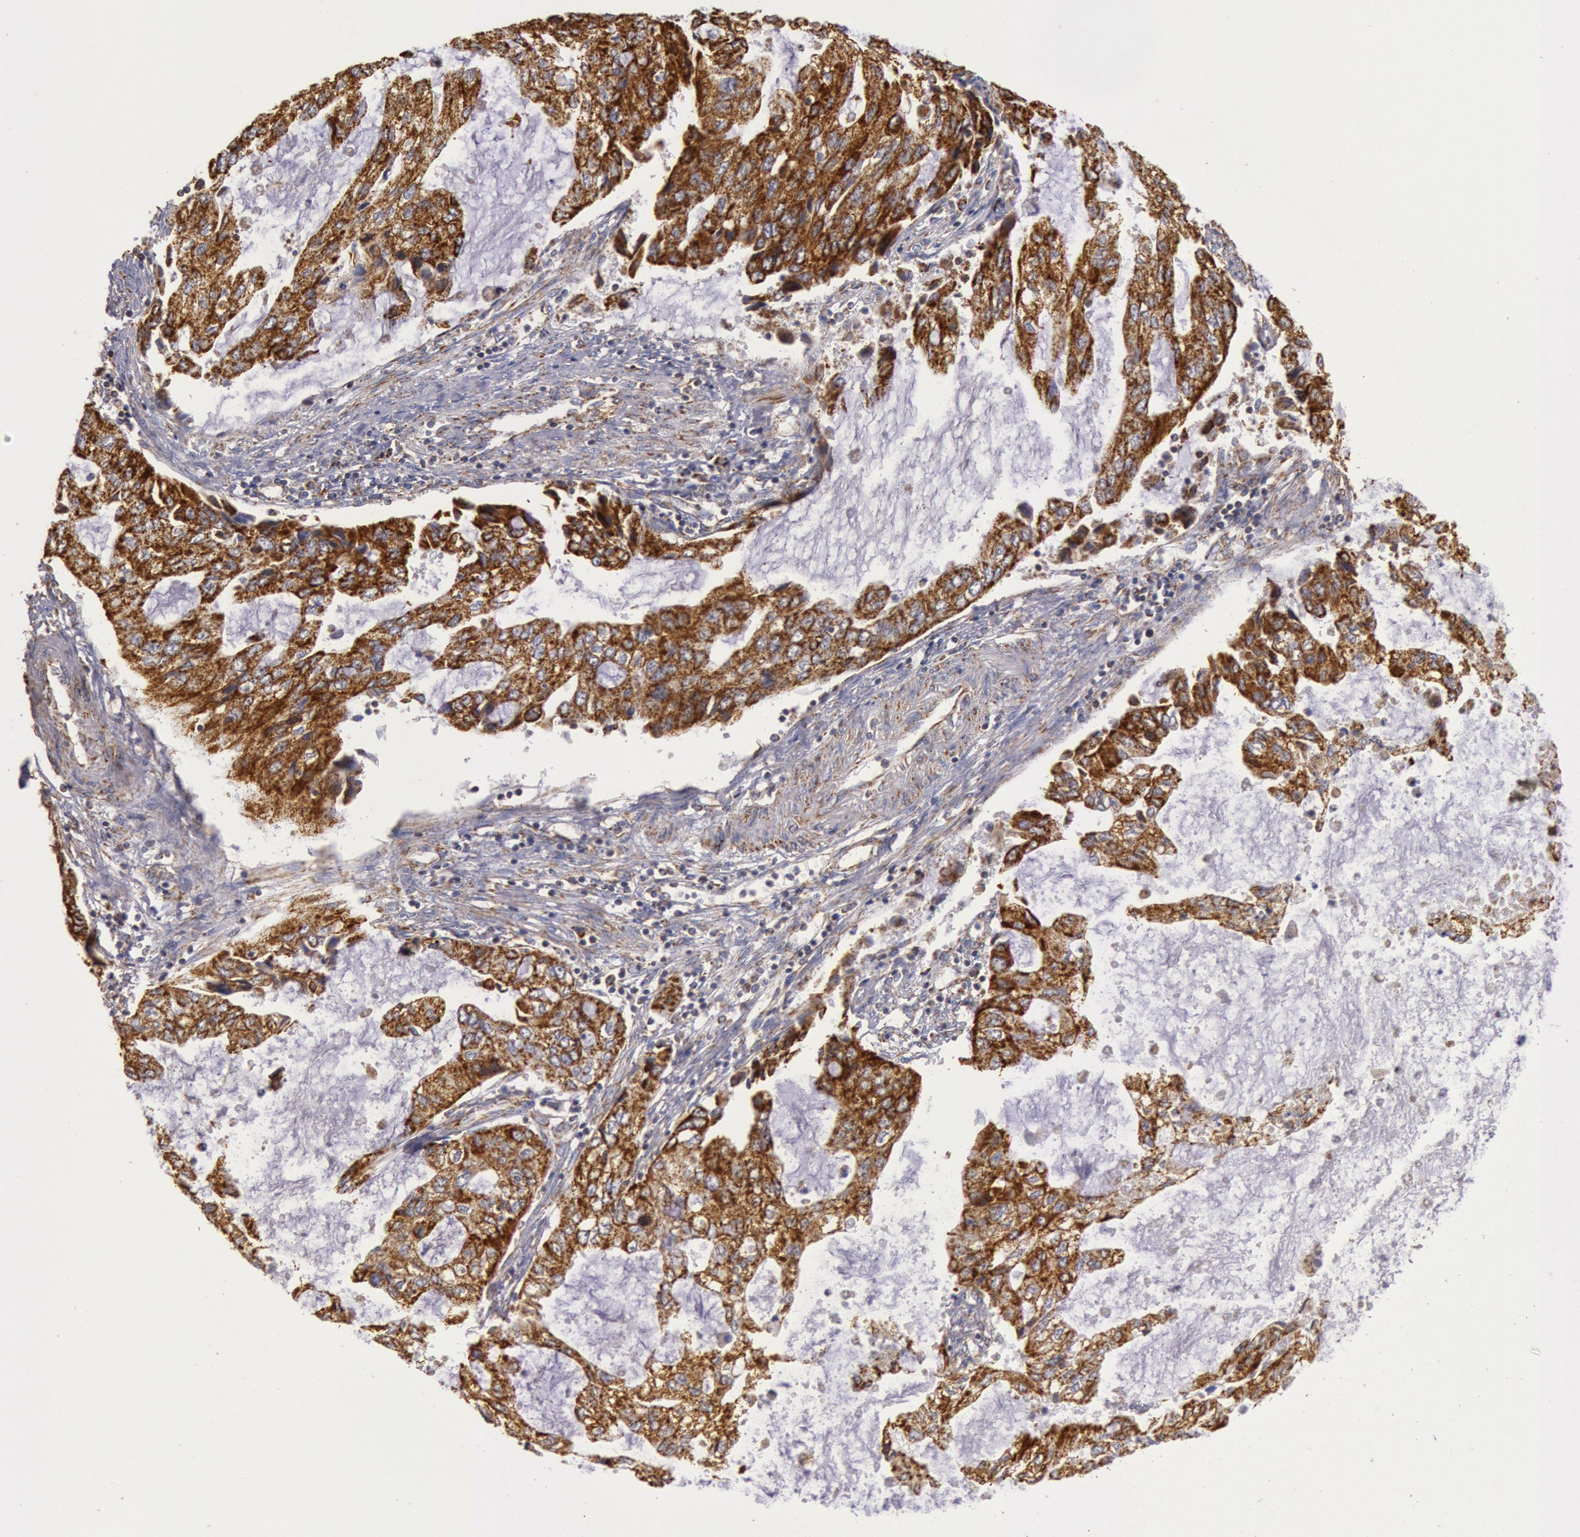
{"staining": {"intensity": "strong", "quantity": ">75%", "location": "cytoplasmic/membranous"}, "tissue": "stomach cancer", "cell_type": "Tumor cells", "image_type": "cancer", "snomed": [{"axis": "morphology", "description": "Adenocarcinoma, NOS"}, {"axis": "topography", "description": "Stomach, upper"}], "caption": "A photomicrograph of human stomach cancer stained for a protein reveals strong cytoplasmic/membranous brown staining in tumor cells.", "gene": "CYC1", "patient": {"sex": "female", "age": 52}}